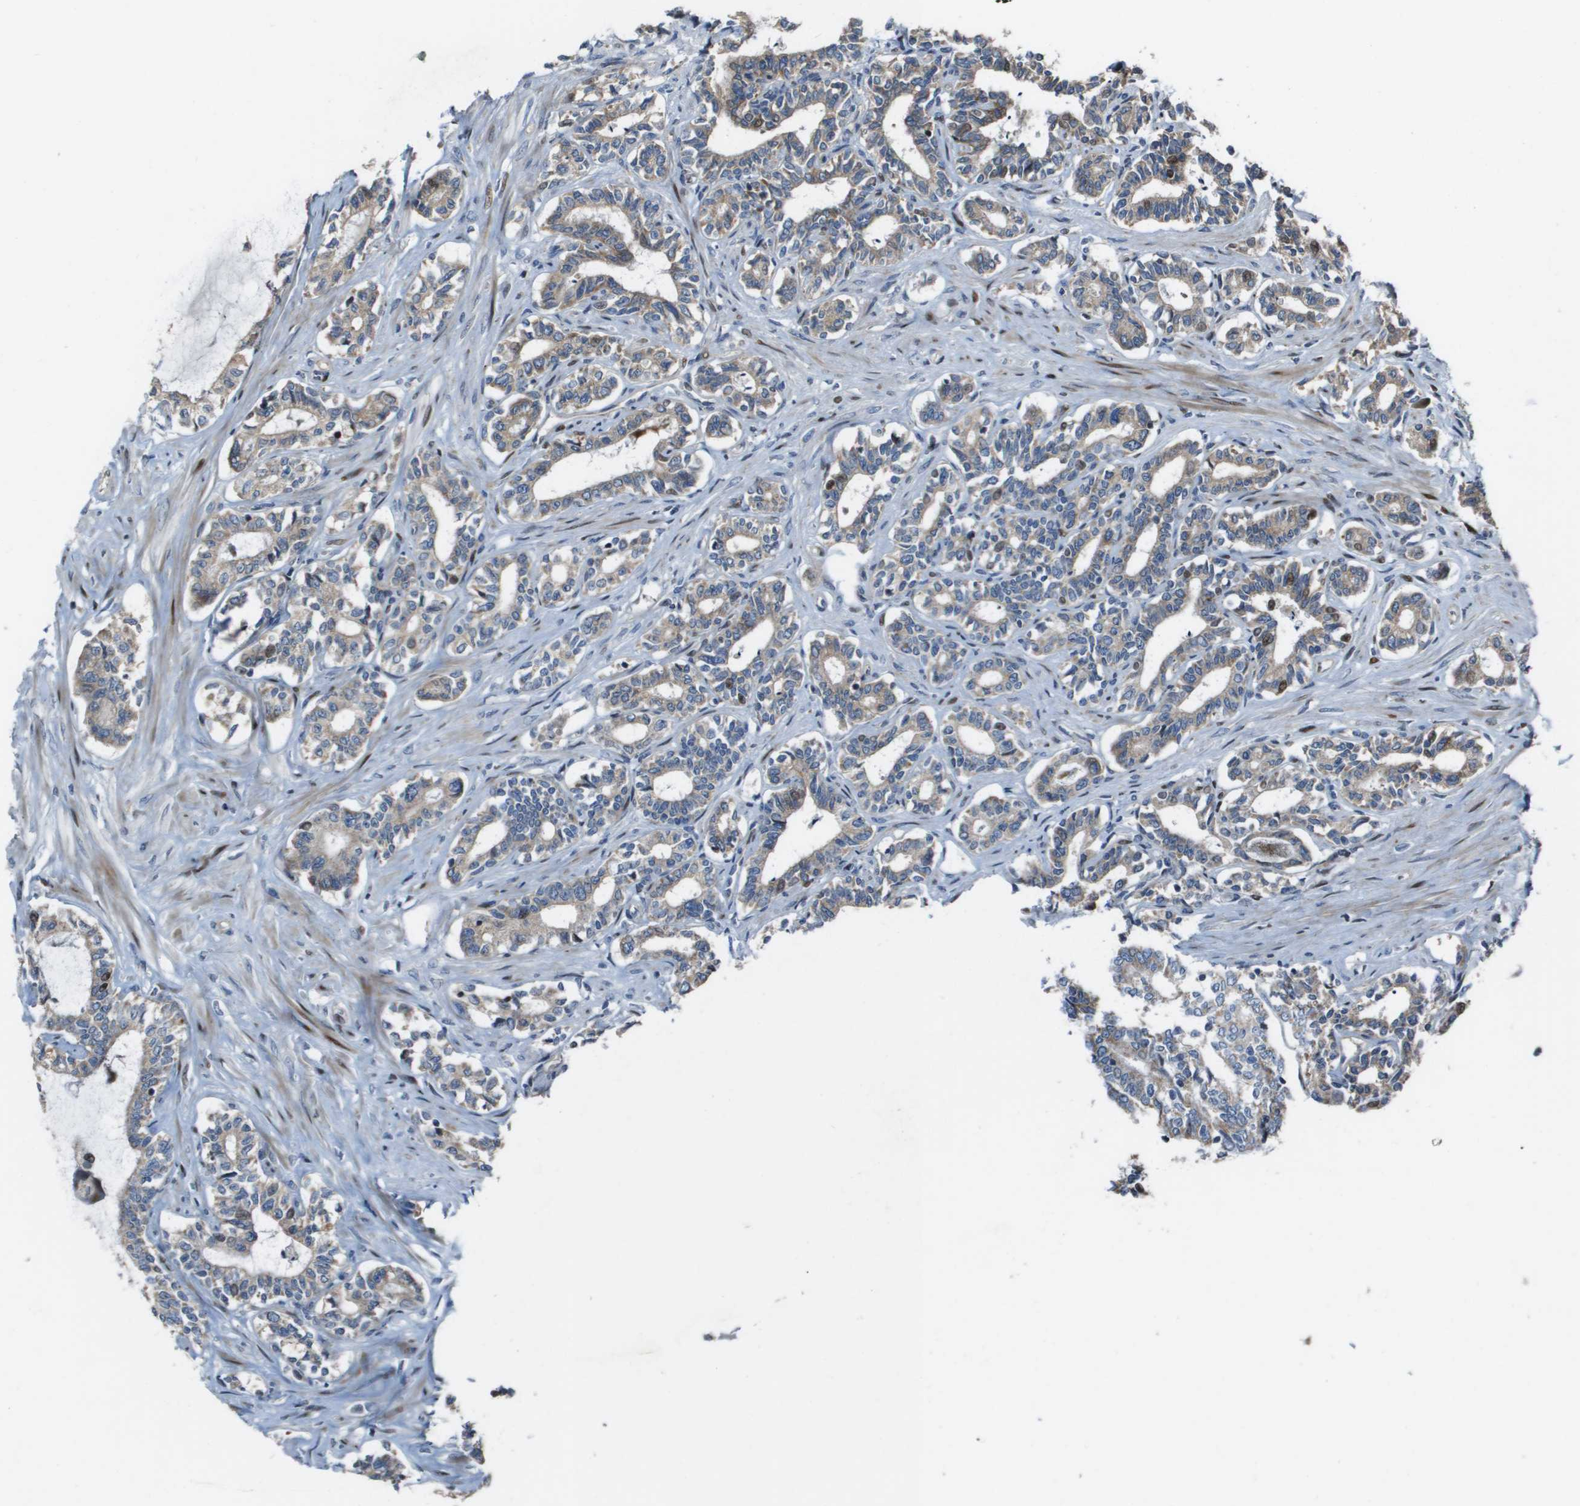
{"staining": {"intensity": "moderate", "quantity": "25%-75%", "location": "cytoplasmic/membranous"}, "tissue": "seminal vesicle", "cell_type": "Glandular cells", "image_type": "normal", "snomed": [{"axis": "morphology", "description": "Normal tissue, NOS"}, {"axis": "morphology", "description": "Adenocarcinoma, High grade"}, {"axis": "topography", "description": "Prostate"}, {"axis": "topography", "description": "Seminal veicle"}], "caption": "Immunohistochemistry (IHC) histopathology image of normal seminal vesicle: human seminal vesicle stained using immunohistochemistry (IHC) demonstrates medium levels of moderate protein expression localized specifically in the cytoplasmic/membranous of glandular cells, appearing as a cytoplasmic/membranous brown color.", "gene": "MGAT3", "patient": {"sex": "male", "age": 55}}